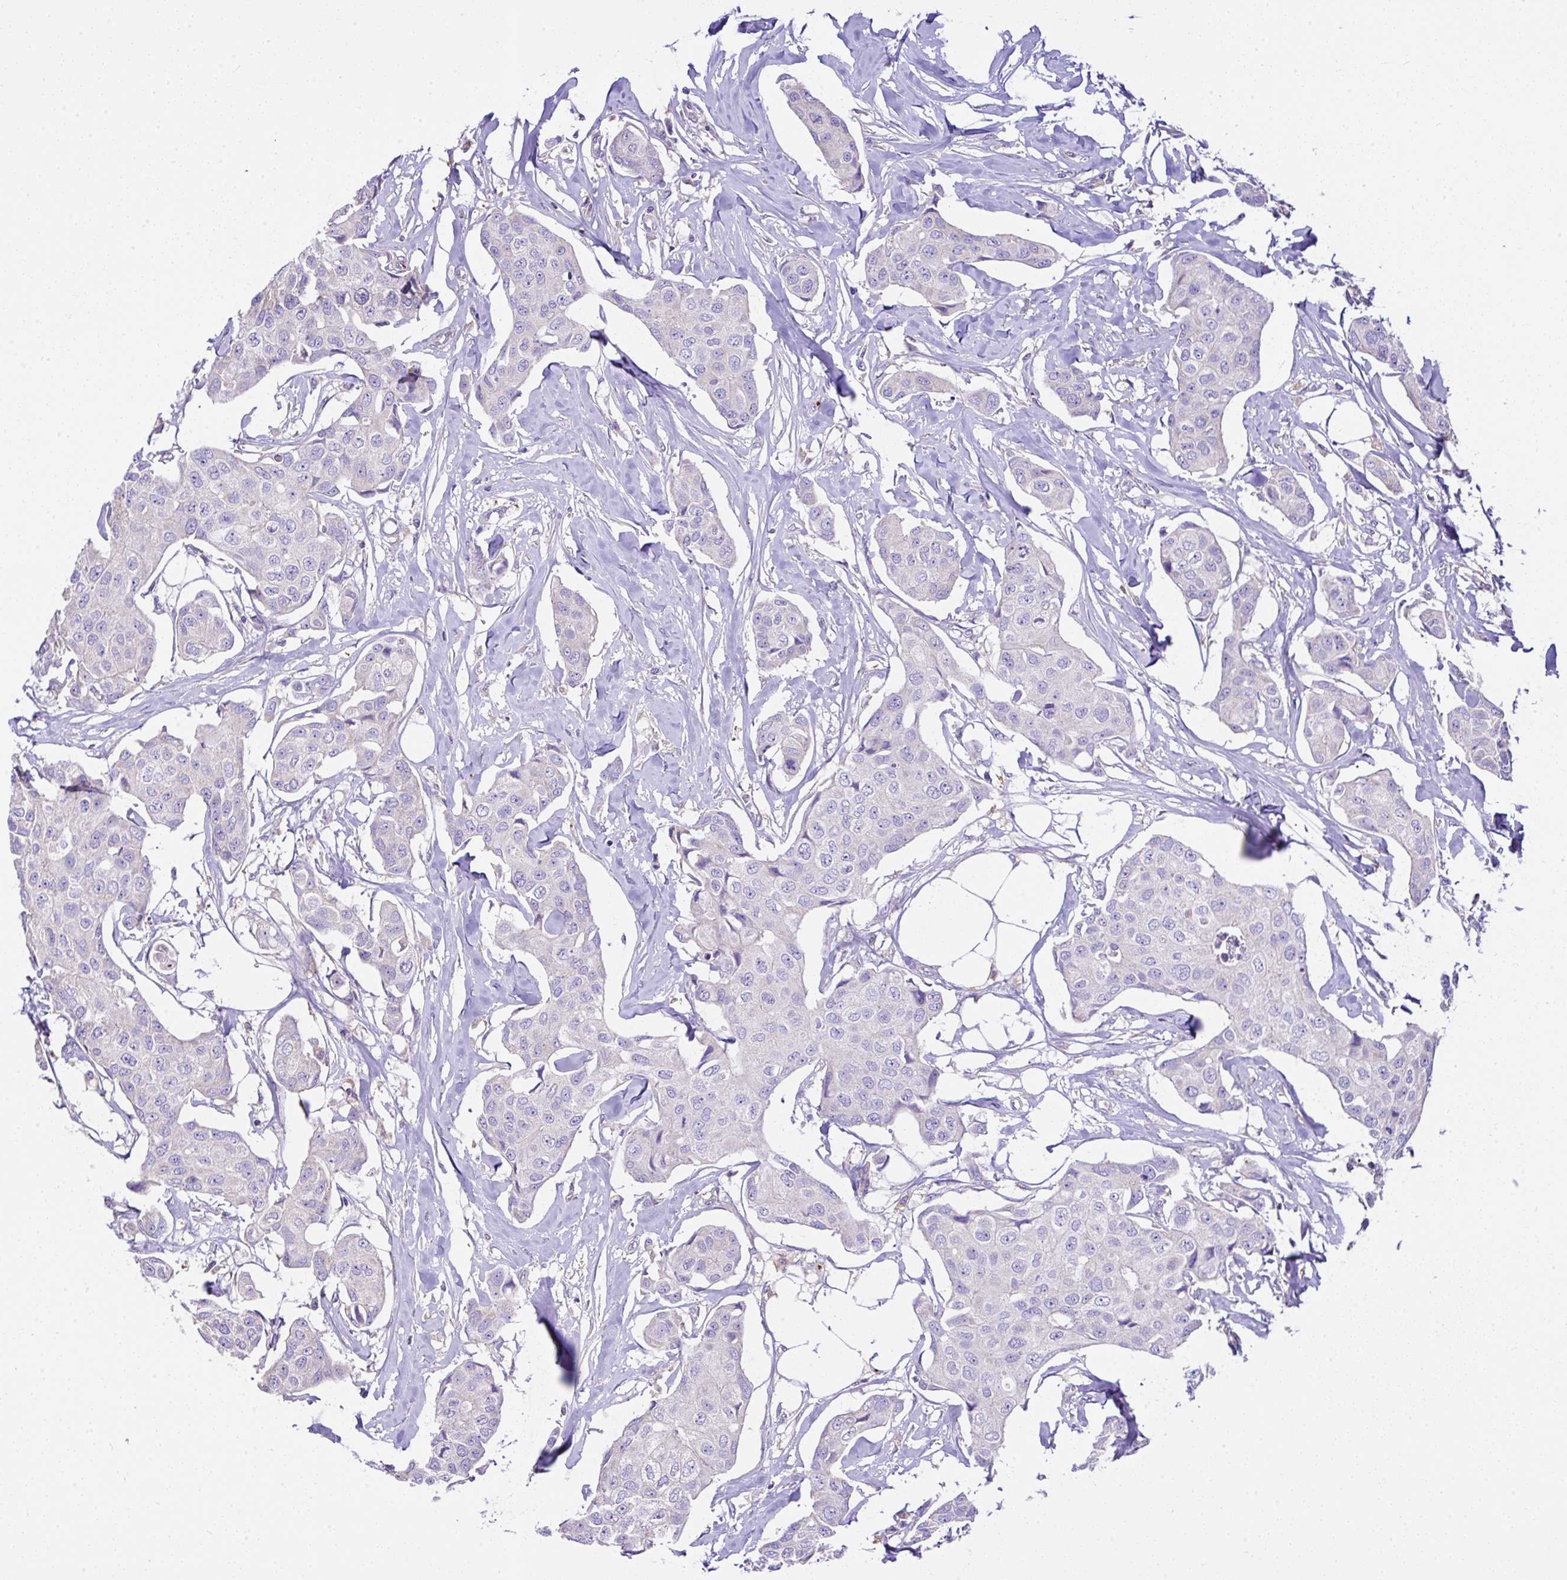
{"staining": {"intensity": "negative", "quantity": "none", "location": "none"}, "tissue": "breast cancer", "cell_type": "Tumor cells", "image_type": "cancer", "snomed": [{"axis": "morphology", "description": "Duct carcinoma"}, {"axis": "topography", "description": "Breast"}, {"axis": "topography", "description": "Lymph node"}], "caption": "This is a histopathology image of IHC staining of breast infiltrating ductal carcinoma, which shows no expression in tumor cells. (Stains: DAB immunohistochemistry (IHC) with hematoxylin counter stain, Microscopy: brightfield microscopy at high magnification).", "gene": "CCDC142", "patient": {"sex": "female", "age": 80}}